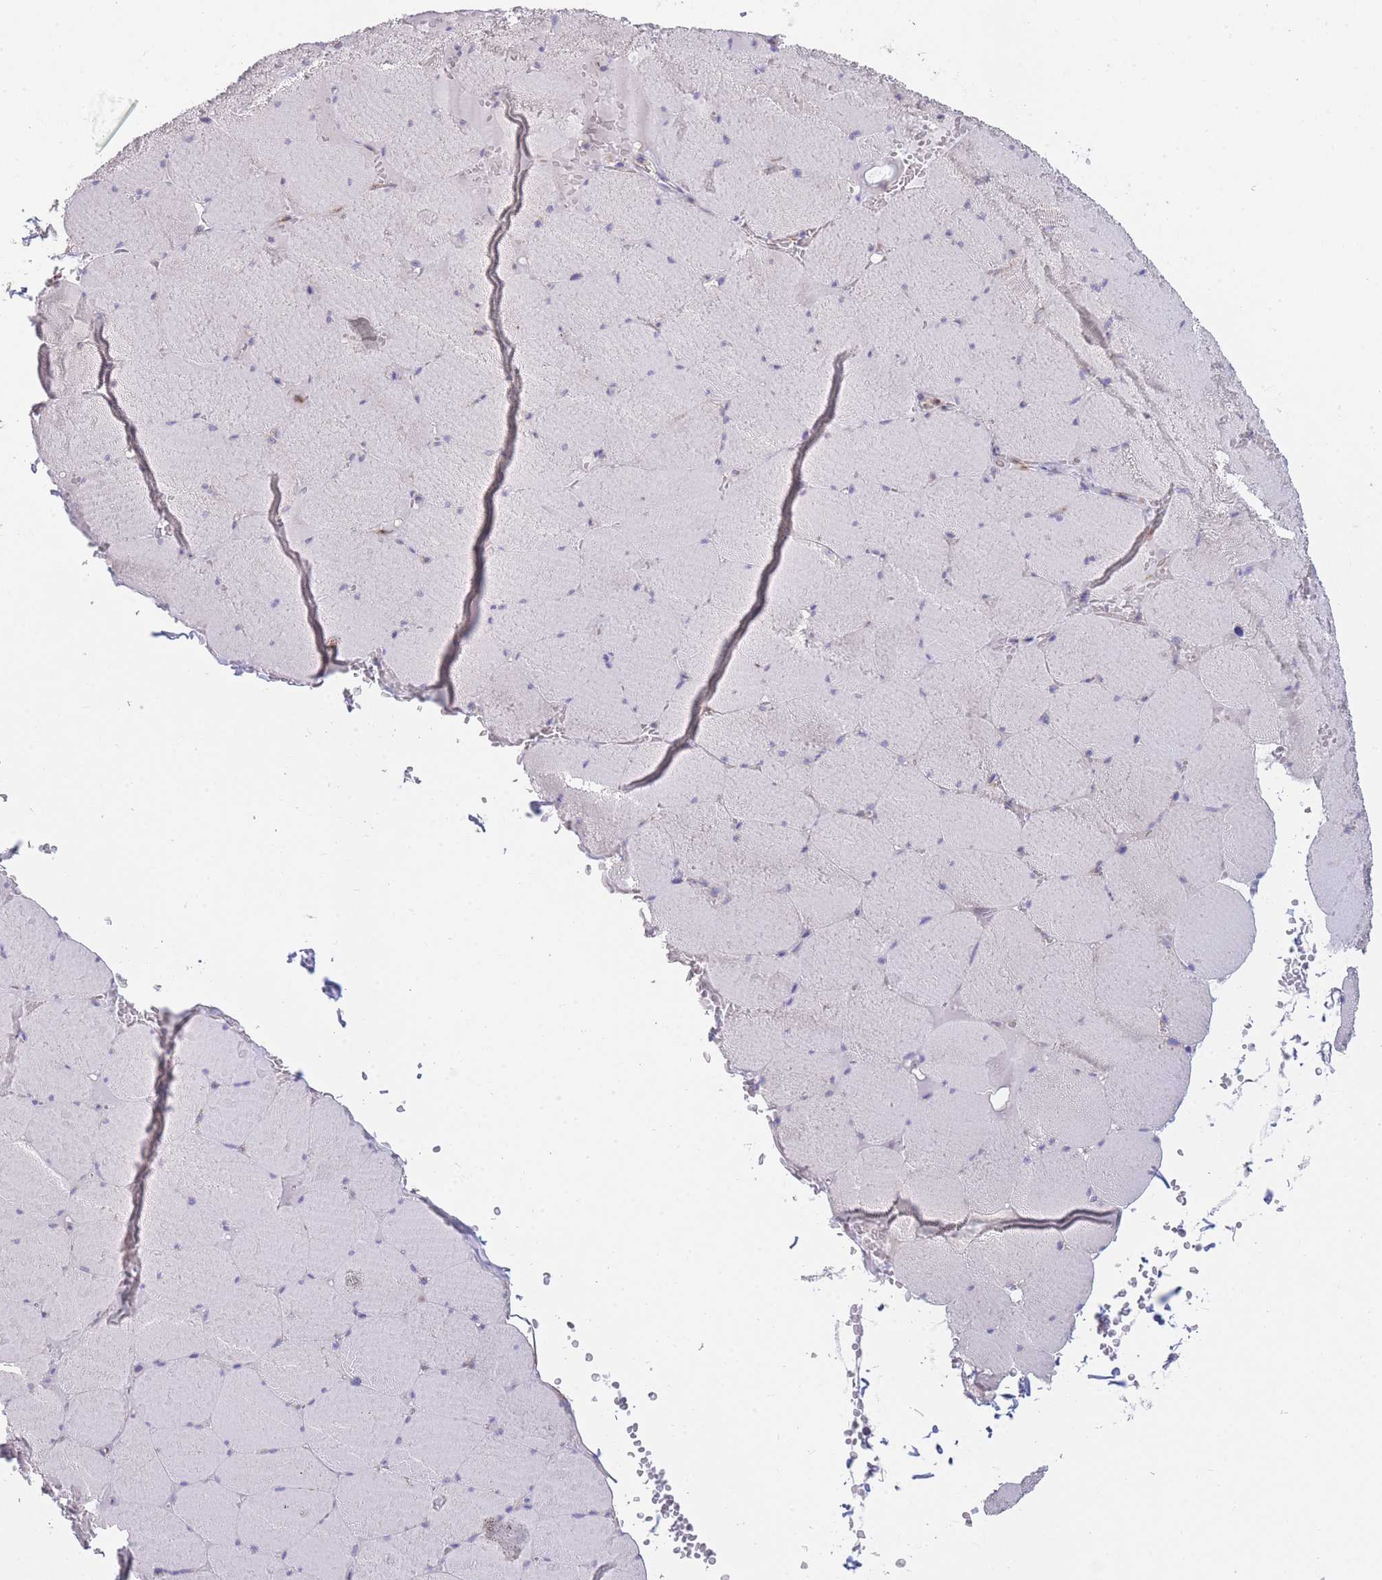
{"staining": {"intensity": "negative", "quantity": "none", "location": "none"}, "tissue": "skeletal muscle", "cell_type": "Myocytes", "image_type": "normal", "snomed": [{"axis": "morphology", "description": "Normal tissue, NOS"}, {"axis": "topography", "description": "Skeletal muscle"}, {"axis": "topography", "description": "Head-Neck"}], "caption": "A photomicrograph of skeletal muscle stained for a protein displays no brown staining in myocytes.", "gene": "COPG1", "patient": {"sex": "male", "age": 66}}